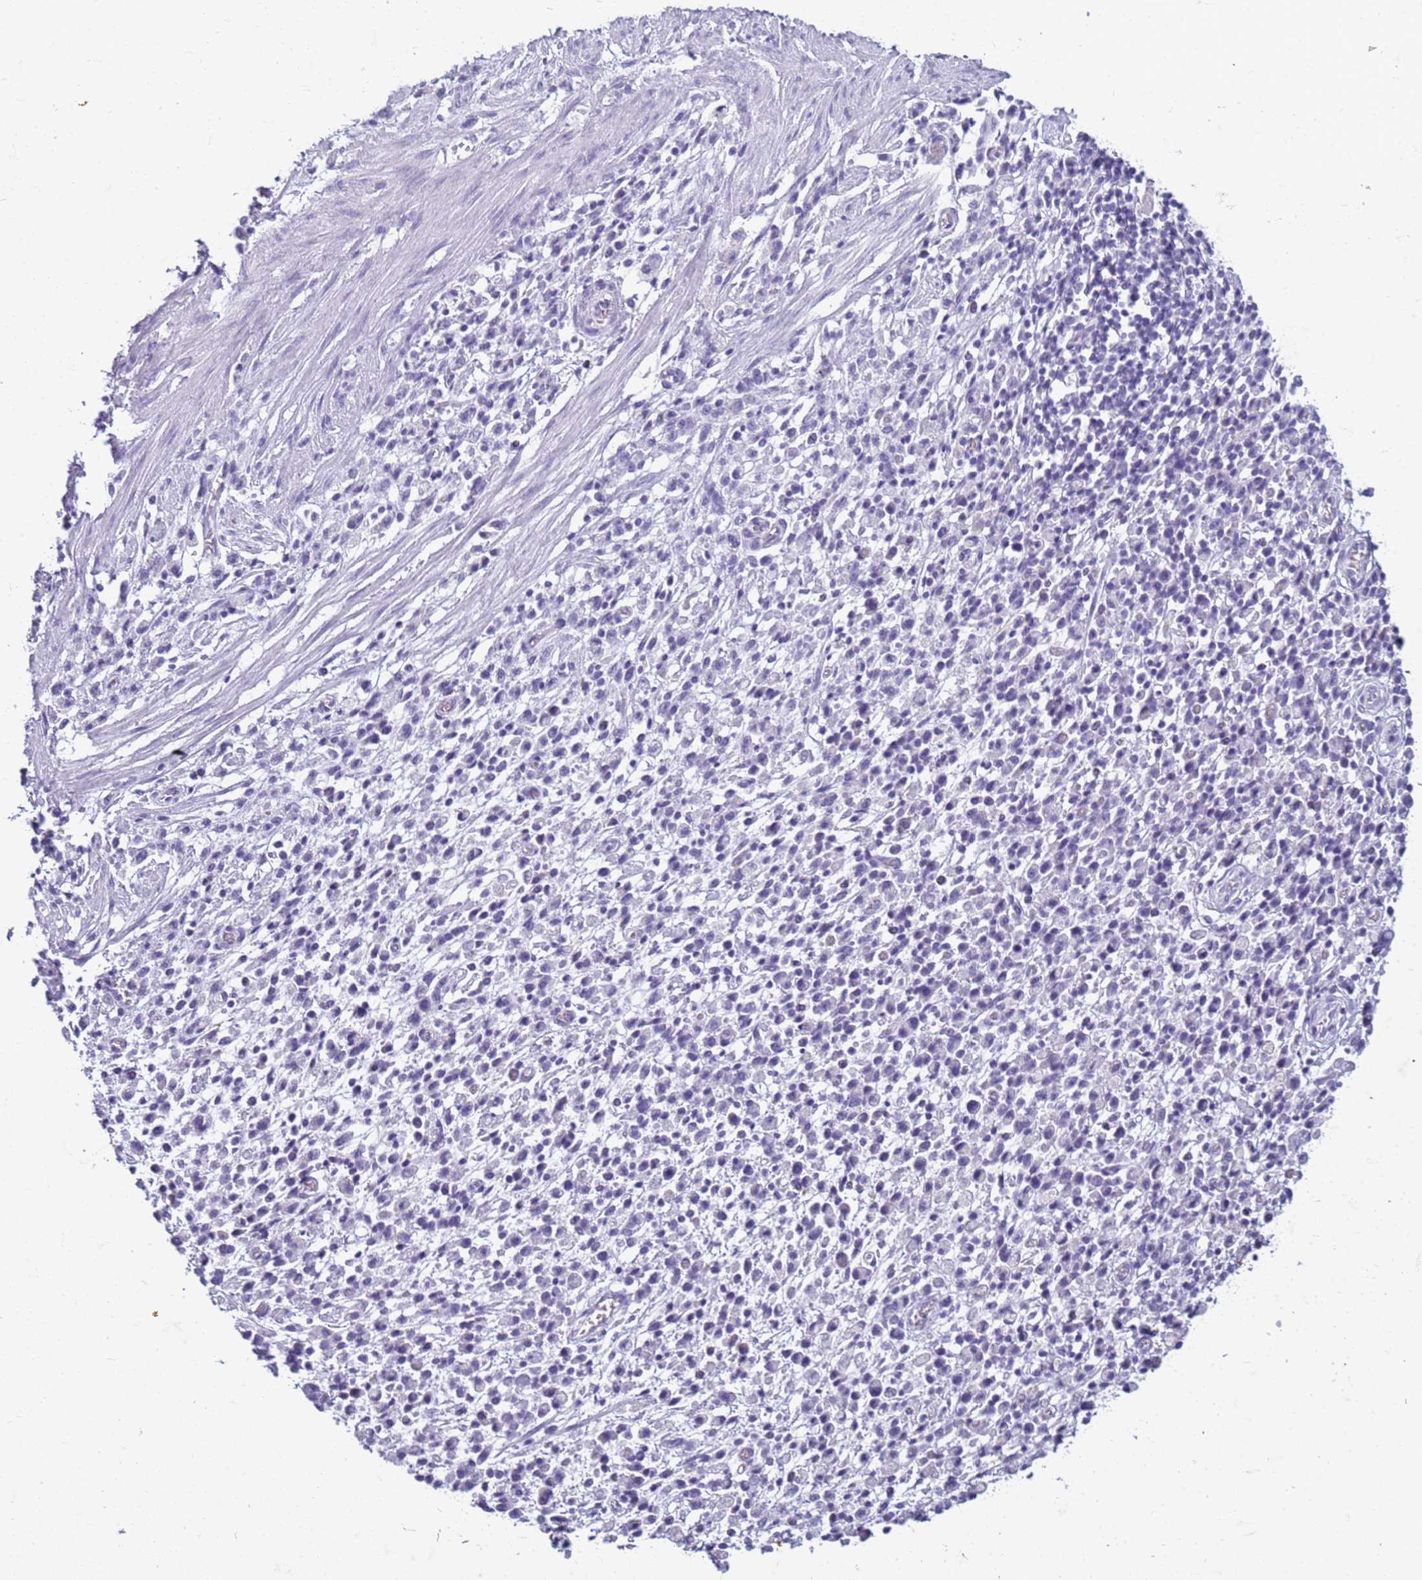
{"staining": {"intensity": "negative", "quantity": "none", "location": "none"}, "tissue": "stomach cancer", "cell_type": "Tumor cells", "image_type": "cancer", "snomed": [{"axis": "morphology", "description": "Adenocarcinoma, NOS"}, {"axis": "topography", "description": "Stomach"}], "caption": "Immunohistochemical staining of human stomach cancer shows no significant positivity in tumor cells. The staining was performed using DAB to visualize the protein expression in brown, while the nuclei were stained in blue with hematoxylin (Magnification: 20x).", "gene": "CFAP100", "patient": {"sex": "male", "age": 77}}